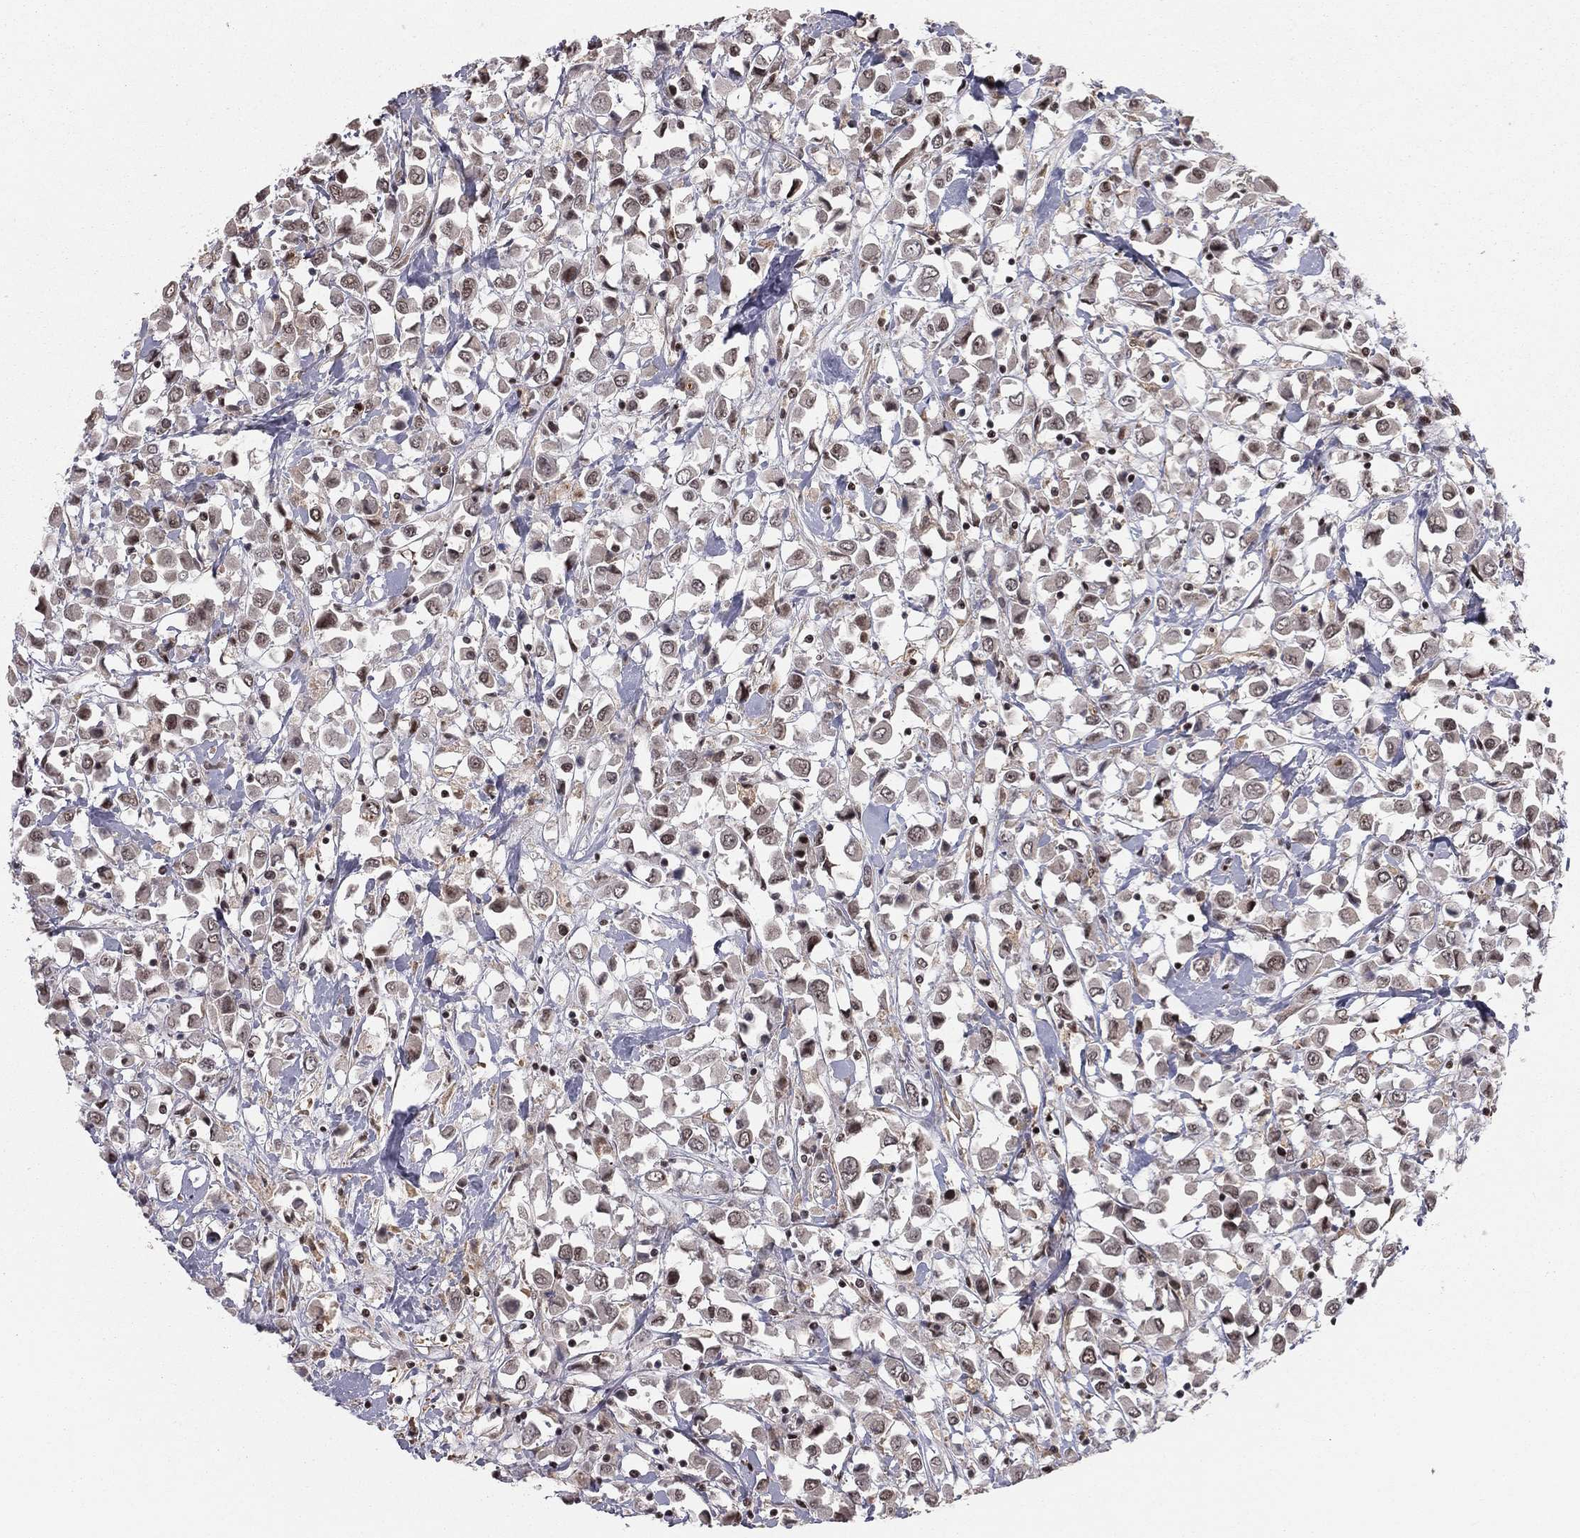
{"staining": {"intensity": "moderate", "quantity": "25%-75%", "location": "nuclear"}, "tissue": "breast cancer", "cell_type": "Tumor cells", "image_type": "cancer", "snomed": [{"axis": "morphology", "description": "Duct carcinoma"}, {"axis": "topography", "description": "Breast"}], "caption": "This is a micrograph of immunohistochemistry (IHC) staining of breast cancer, which shows moderate staining in the nuclear of tumor cells.", "gene": "NFYB", "patient": {"sex": "female", "age": 61}}